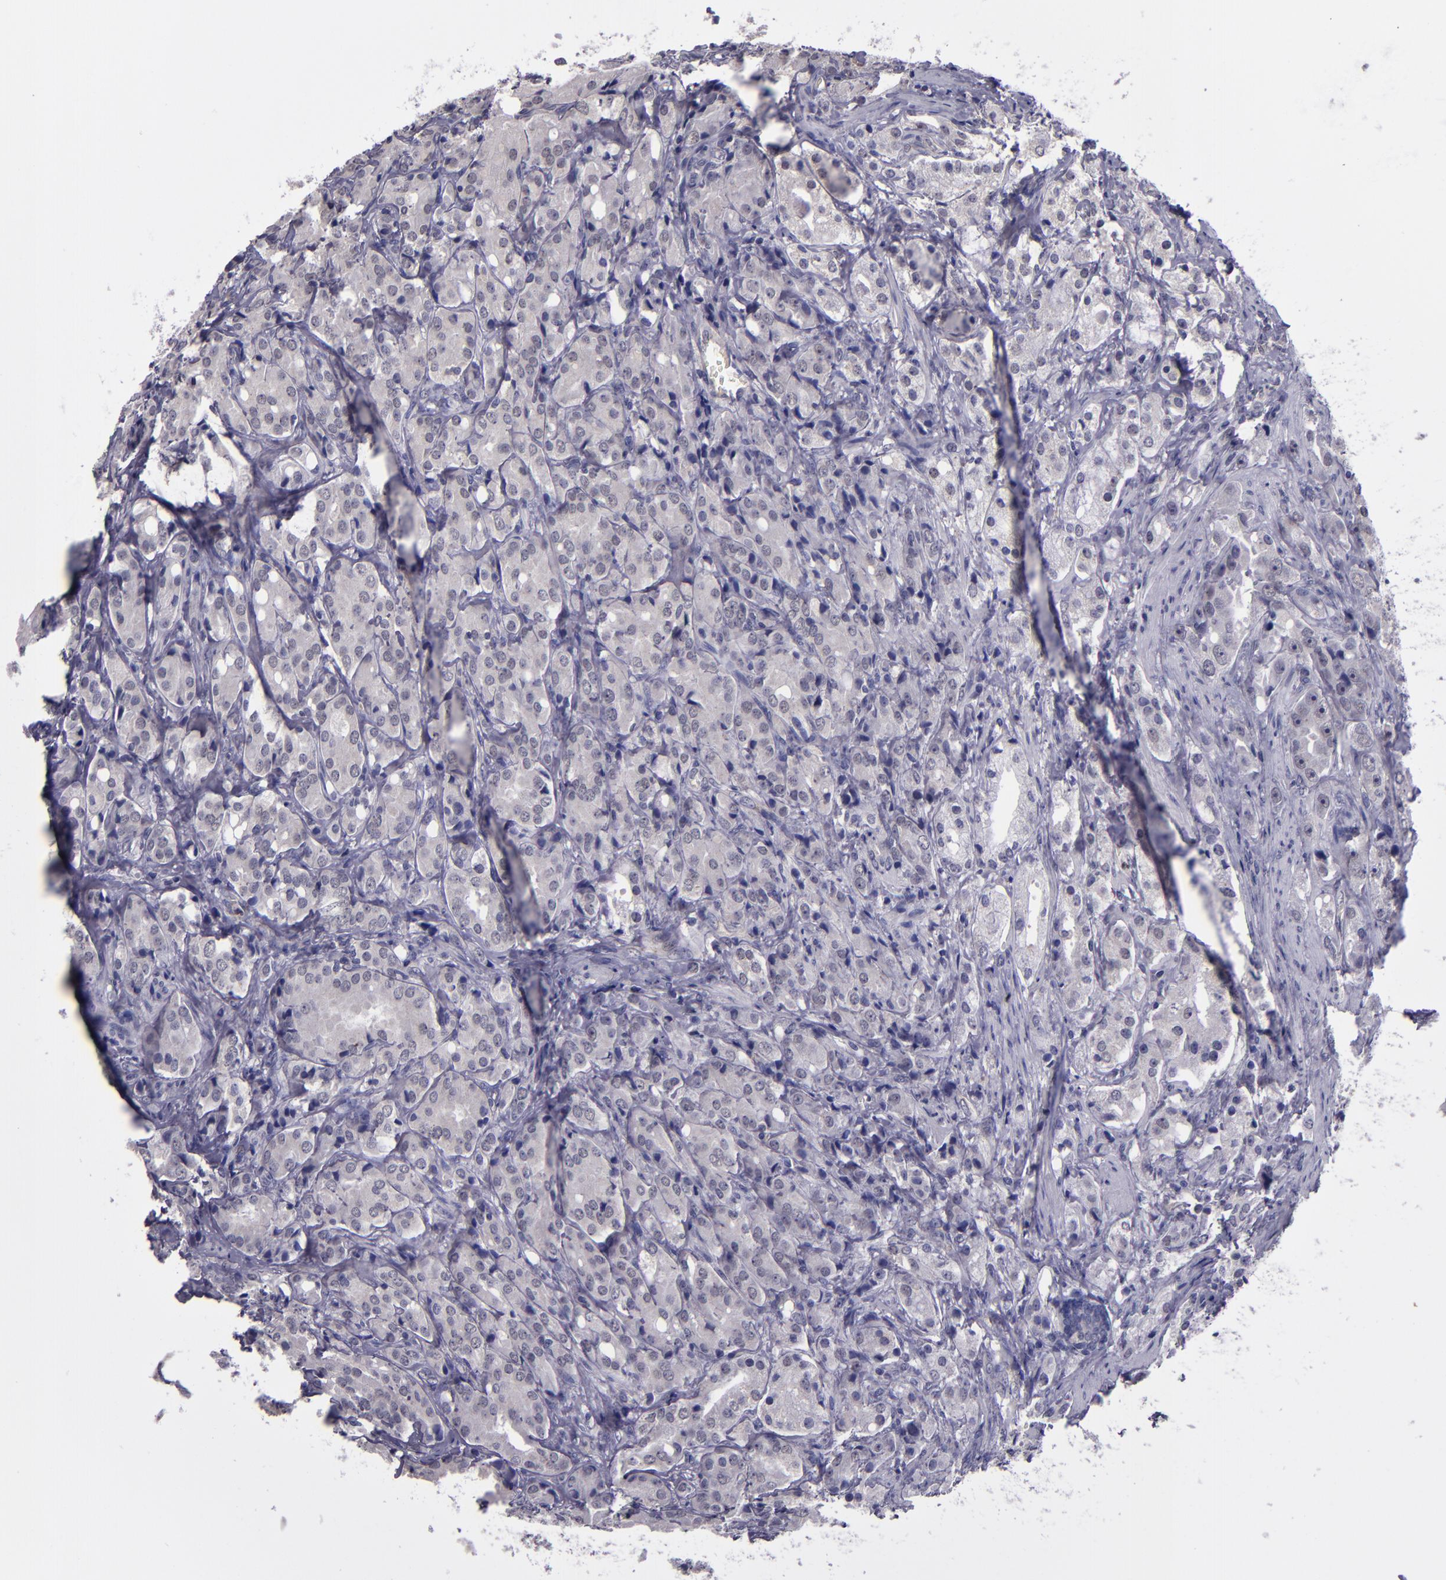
{"staining": {"intensity": "negative", "quantity": "none", "location": "none"}, "tissue": "prostate cancer", "cell_type": "Tumor cells", "image_type": "cancer", "snomed": [{"axis": "morphology", "description": "Adenocarcinoma, High grade"}, {"axis": "topography", "description": "Prostate"}], "caption": "Photomicrograph shows no protein positivity in tumor cells of prostate high-grade adenocarcinoma tissue.", "gene": "CEBPE", "patient": {"sex": "male", "age": 68}}